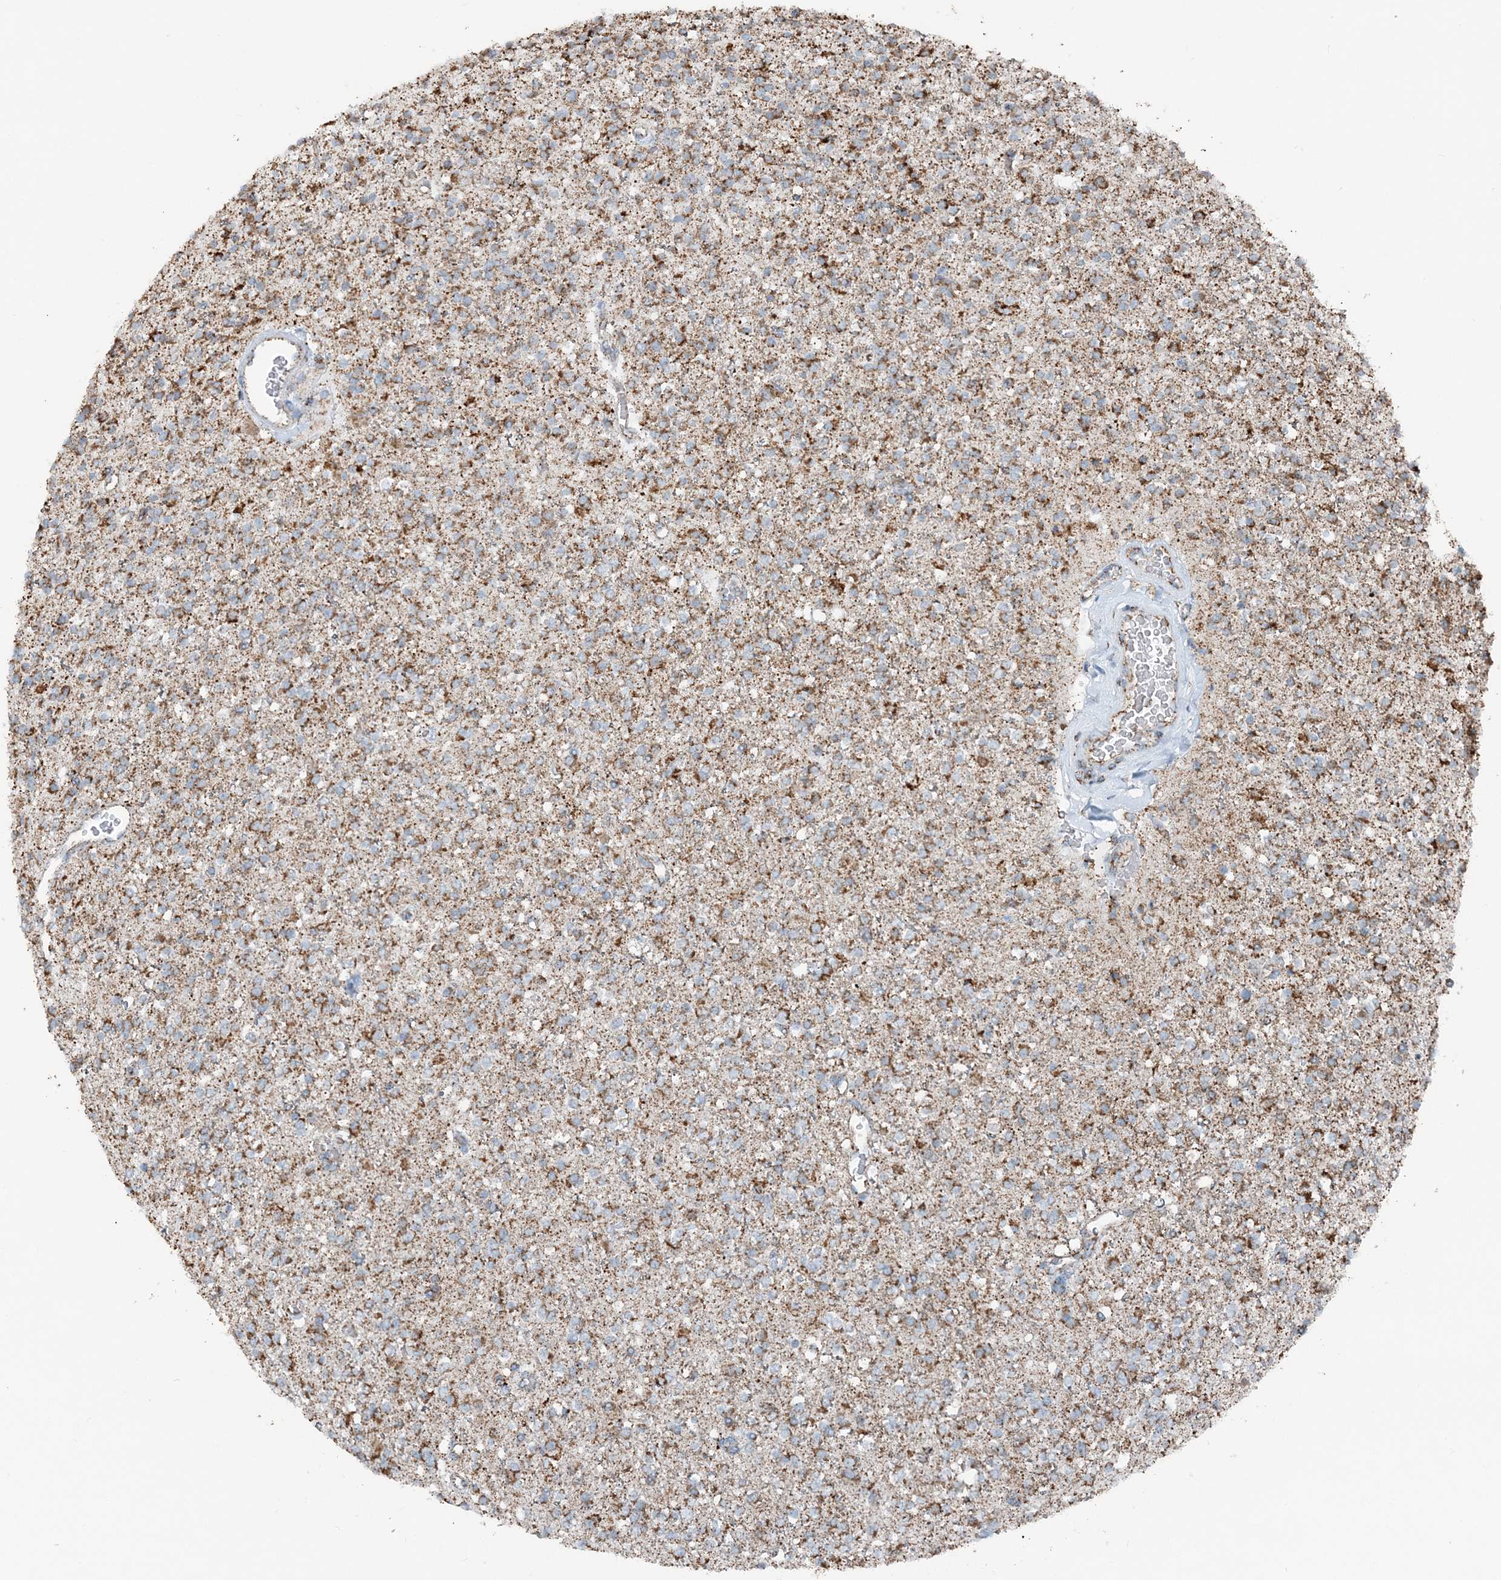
{"staining": {"intensity": "moderate", "quantity": ">75%", "location": "cytoplasmic/membranous"}, "tissue": "glioma", "cell_type": "Tumor cells", "image_type": "cancer", "snomed": [{"axis": "morphology", "description": "Glioma, malignant, High grade"}, {"axis": "topography", "description": "Brain"}], "caption": "Immunohistochemistry of glioma displays medium levels of moderate cytoplasmic/membranous positivity in about >75% of tumor cells.", "gene": "SUCLG1", "patient": {"sex": "male", "age": 34}}